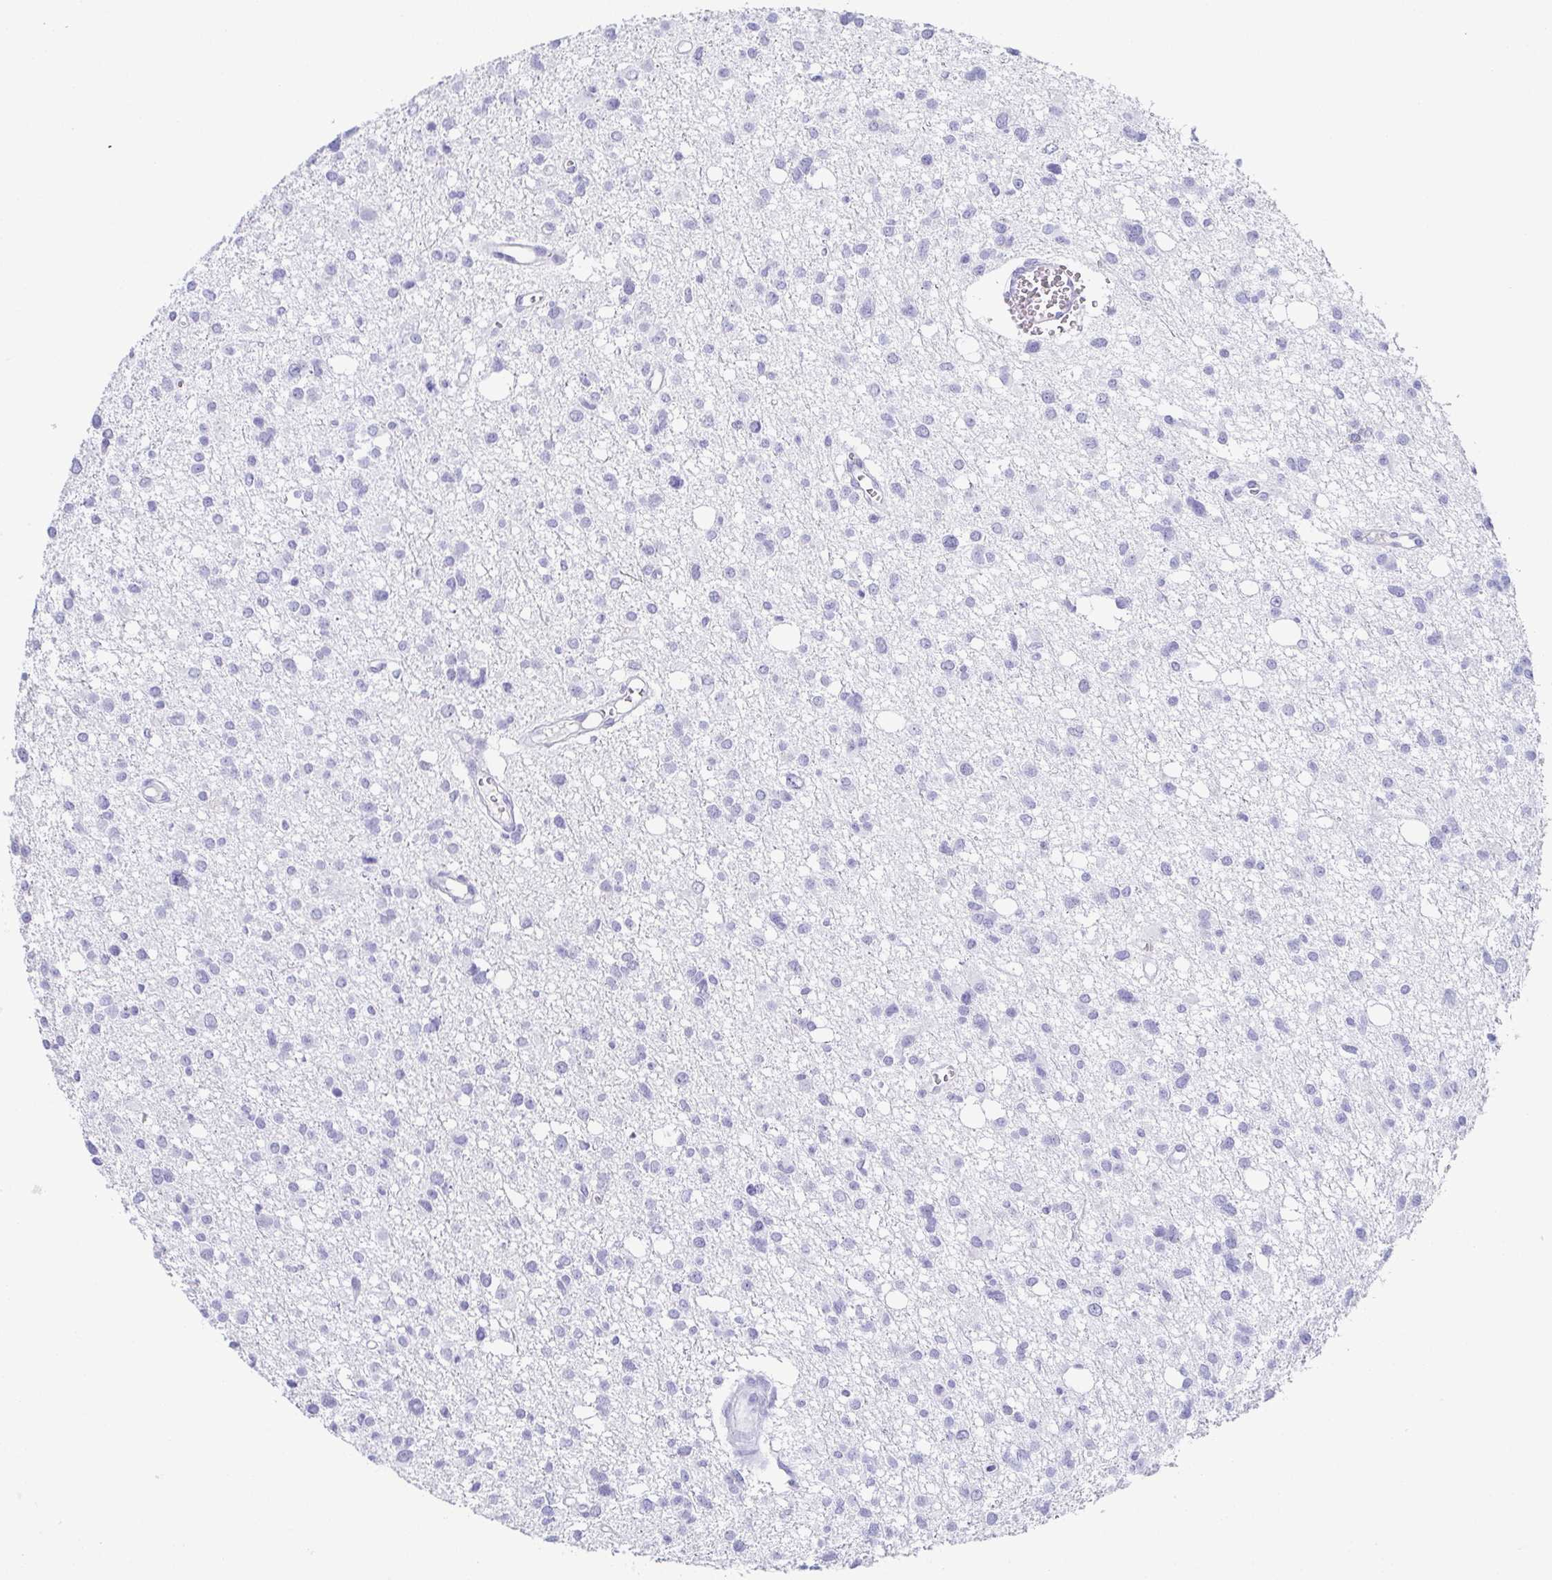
{"staining": {"intensity": "negative", "quantity": "none", "location": "none"}, "tissue": "glioma", "cell_type": "Tumor cells", "image_type": "cancer", "snomed": [{"axis": "morphology", "description": "Glioma, malignant, High grade"}, {"axis": "topography", "description": "Brain"}], "caption": "There is no significant staining in tumor cells of malignant glioma (high-grade).", "gene": "ZG16B", "patient": {"sex": "male", "age": 23}}